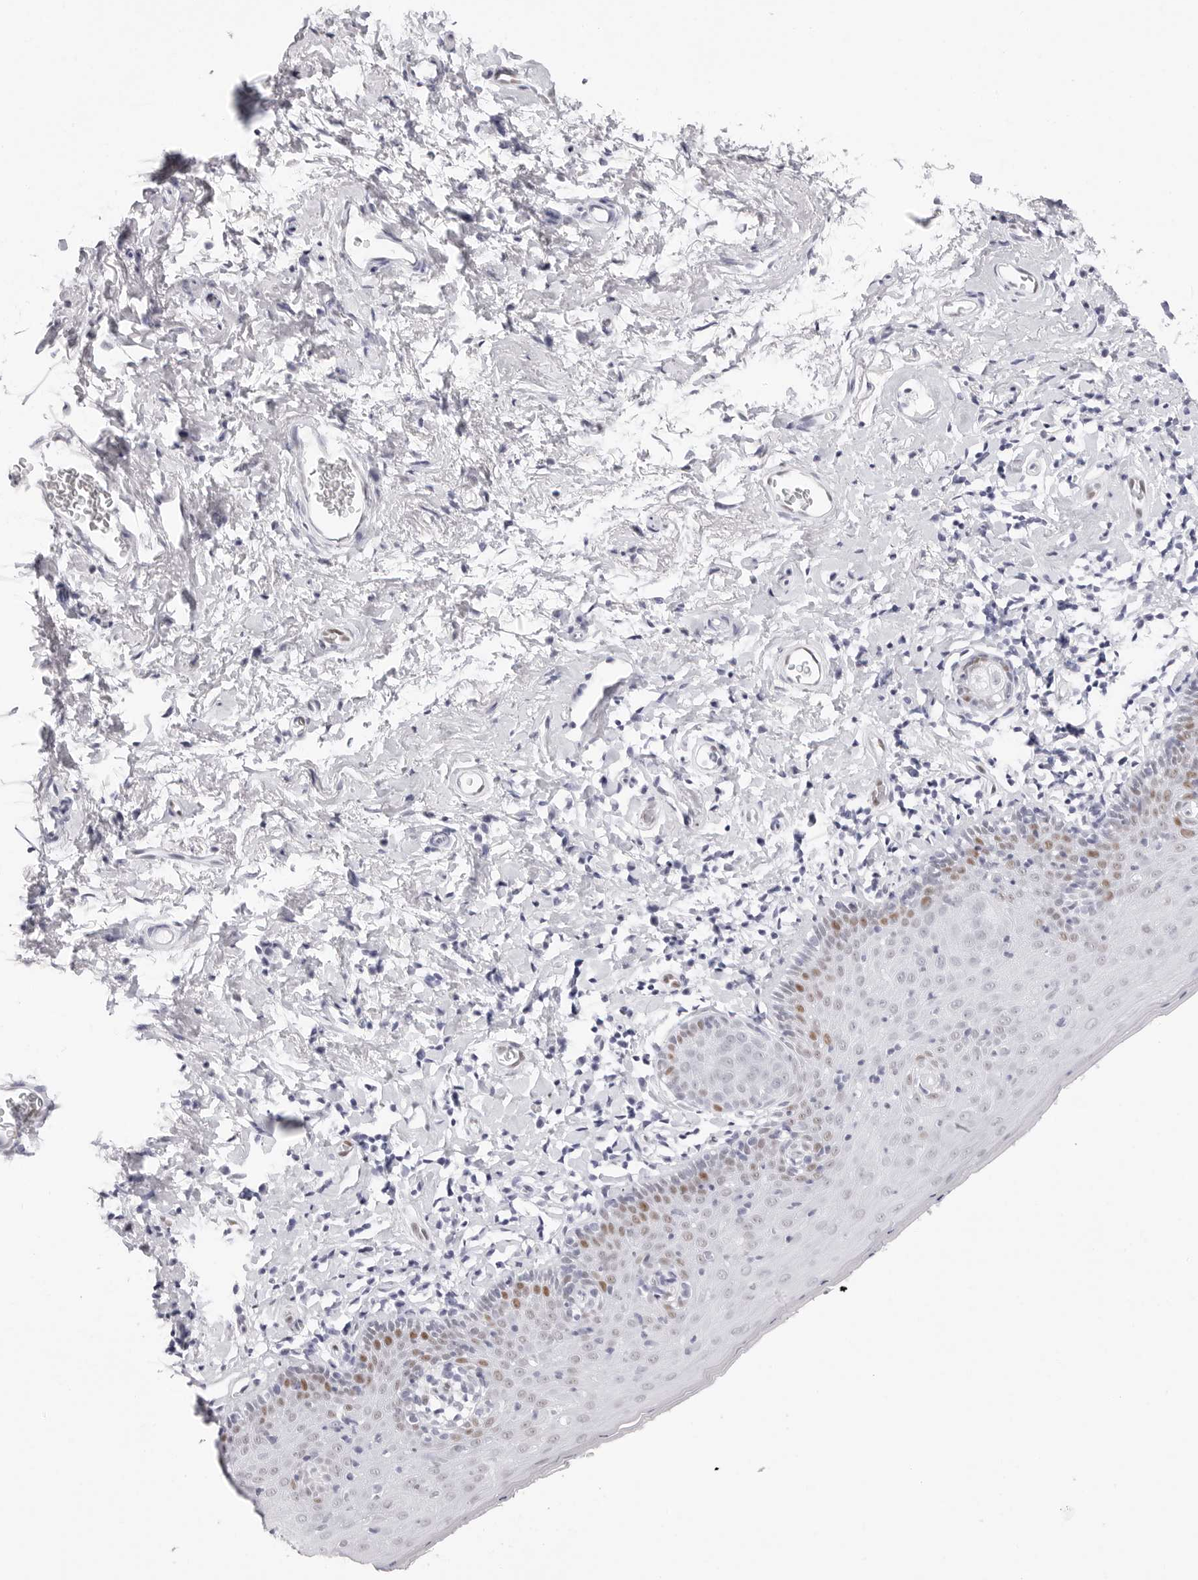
{"staining": {"intensity": "moderate", "quantity": "<25%", "location": "nuclear"}, "tissue": "skin", "cell_type": "Epidermal cells", "image_type": "normal", "snomed": [{"axis": "morphology", "description": "Normal tissue, NOS"}, {"axis": "topography", "description": "Vulva"}], "caption": "Unremarkable skin exhibits moderate nuclear staining in approximately <25% of epidermal cells, visualized by immunohistochemistry. Nuclei are stained in blue.", "gene": "NASP", "patient": {"sex": "female", "age": 66}}